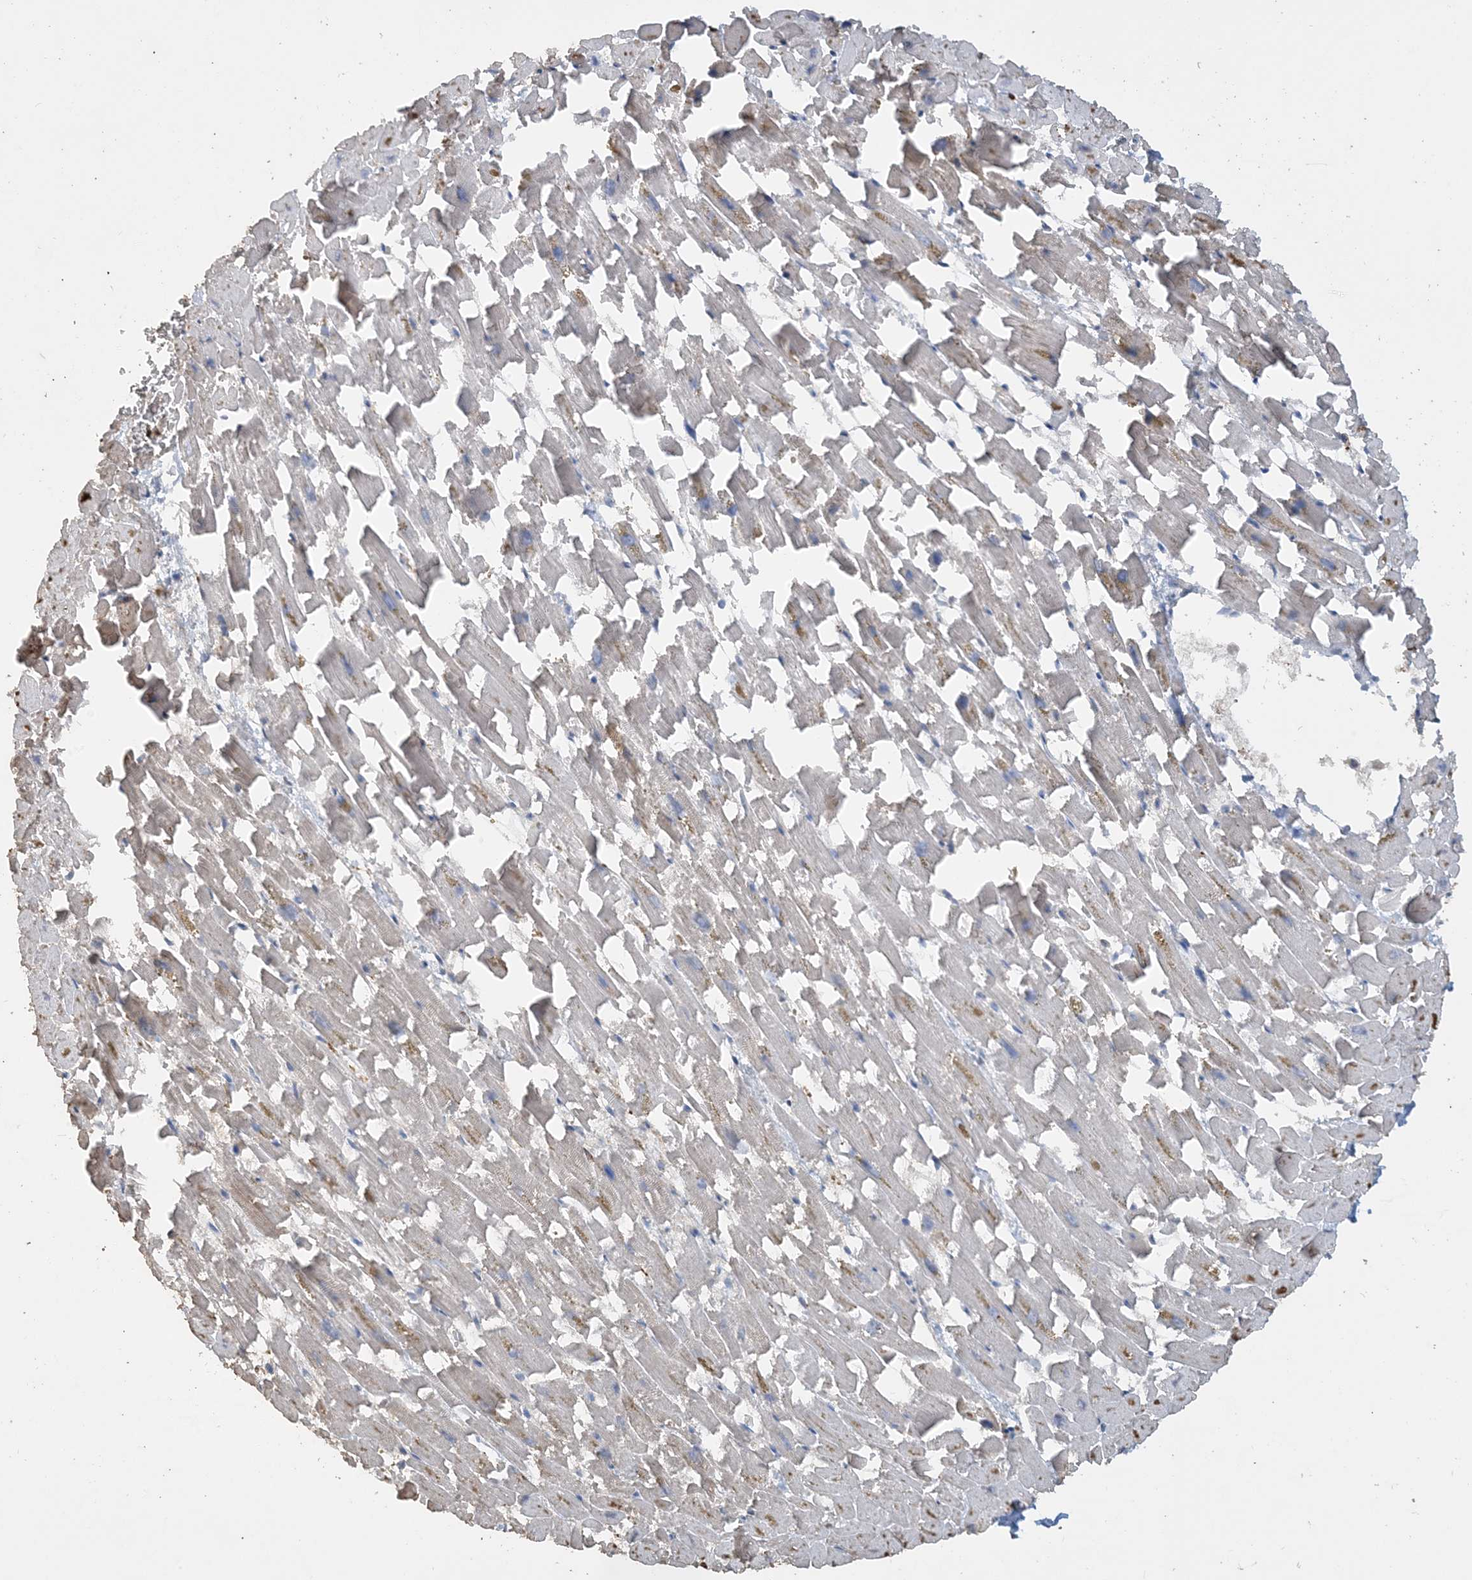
{"staining": {"intensity": "moderate", "quantity": "<25%", "location": "cytoplasmic/membranous"}, "tissue": "heart muscle", "cell_type": "Cardiomyocytes", "image_type": "normal", "snomed": [{"axis": "morphology", "description": "Normal tissue, NOS"}, {"axis": "topography", "description": "Heart"}], "caption": "Immunohistochemistry histopathology image of benign heart muscle stained for a protein (brown), which shows low levels of moderate cytoplasmic/membranous staining in about <25% of cardiomyocytes.", "gene": "SFMBT2", "patient": {"sex": "female", "age": 64}}